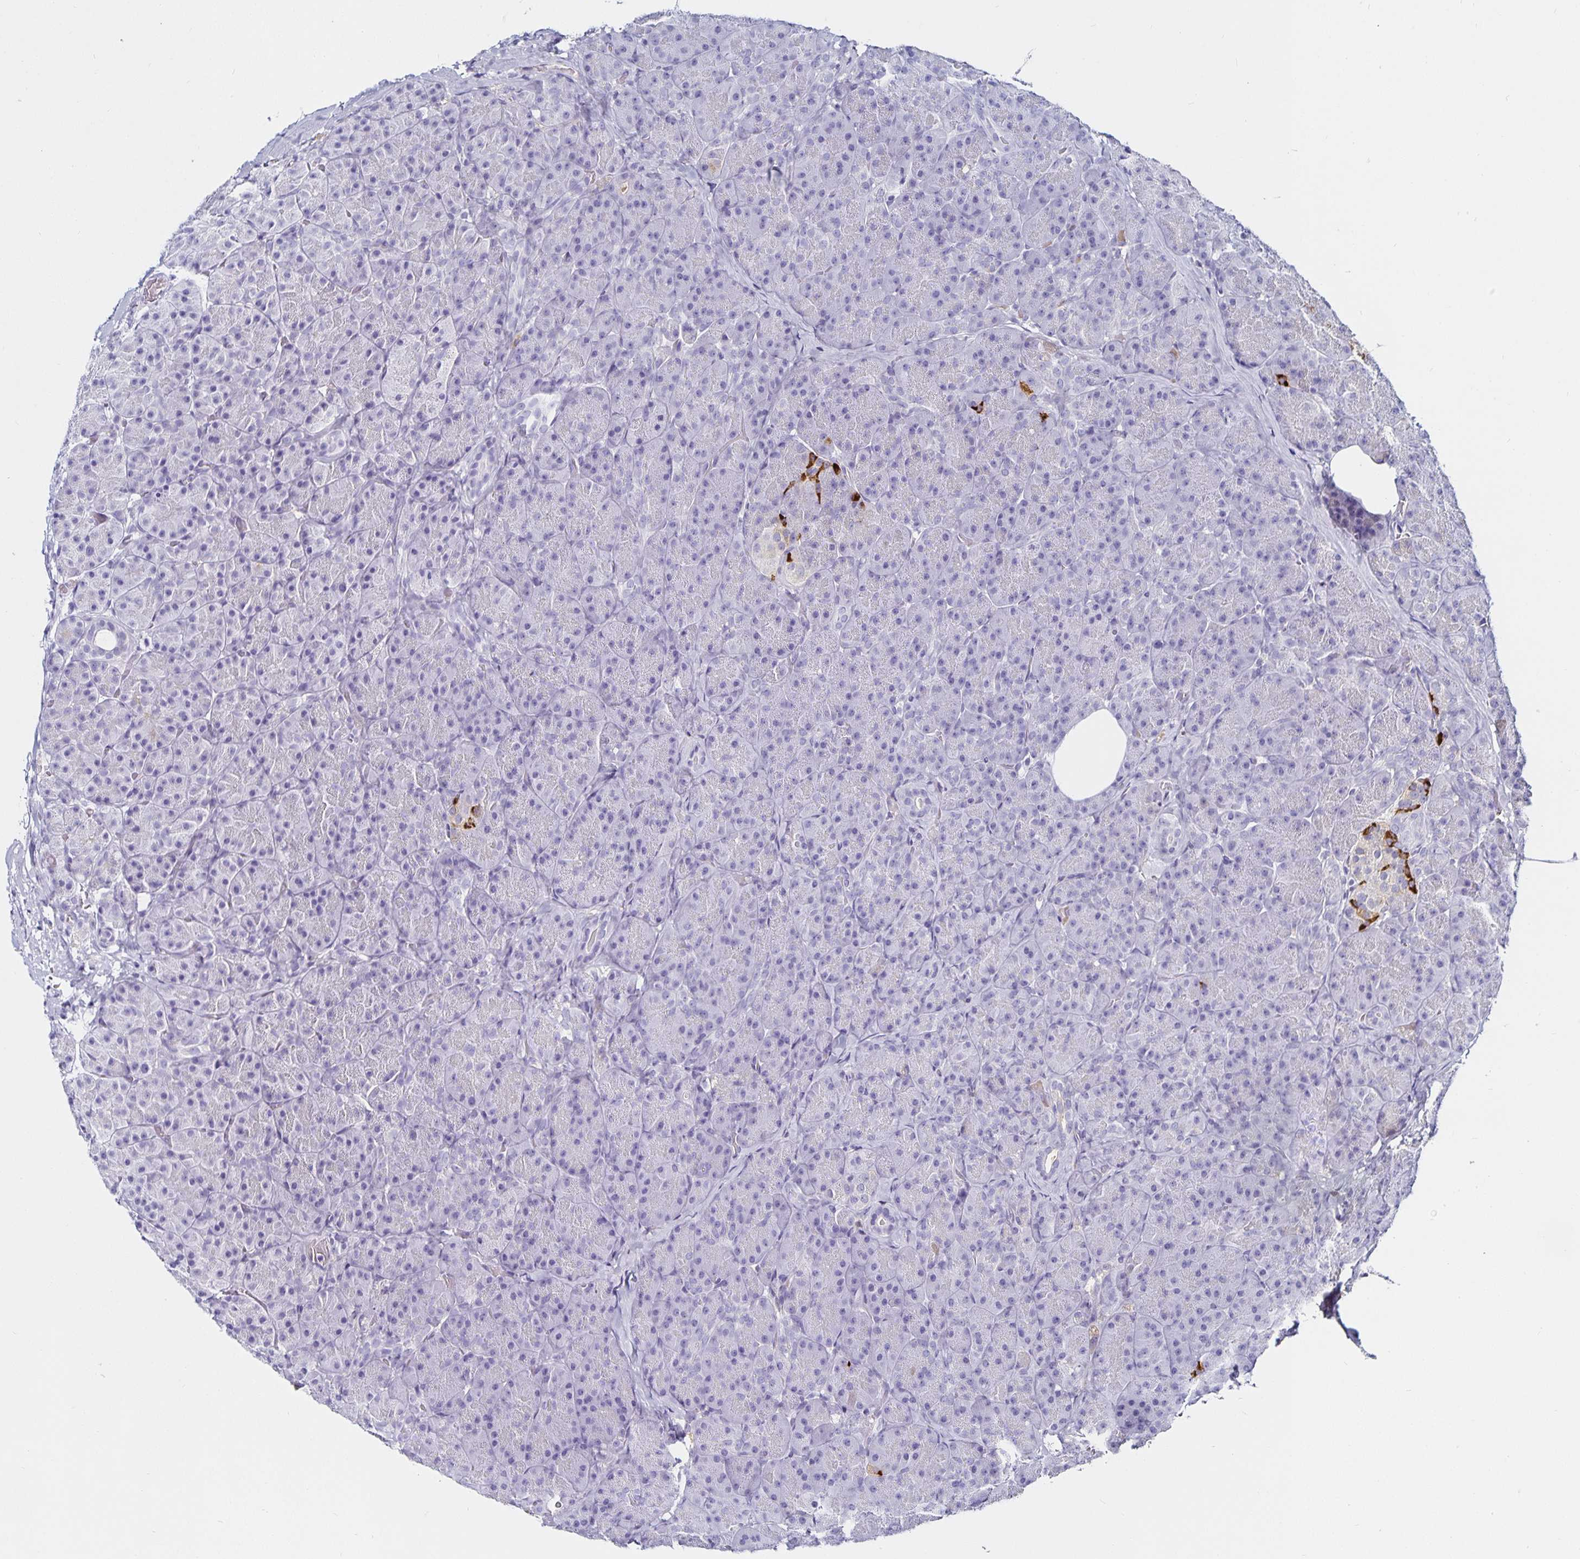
{"staining": {"intensity": "negative", "quantity": "none", "location": "none"}, "tissue": "pancreas", "cell_type": "Exocrine glandular cells", "image_type": "normal", "snomed": [{"axis": "morphology", "description": "Normal tissue, NOS"}, {"axis": "topography", "description": "Pancreas"}], "caption": "IHC histopathology image of unremarkable pancreas: pancreas stained with DAB (3,3'-diaminobenzidine) exhibits no significant protein positivity in exocrine glandular cells.", "gene": "TTR", "patient": {"sex": "male", "age": 57}}